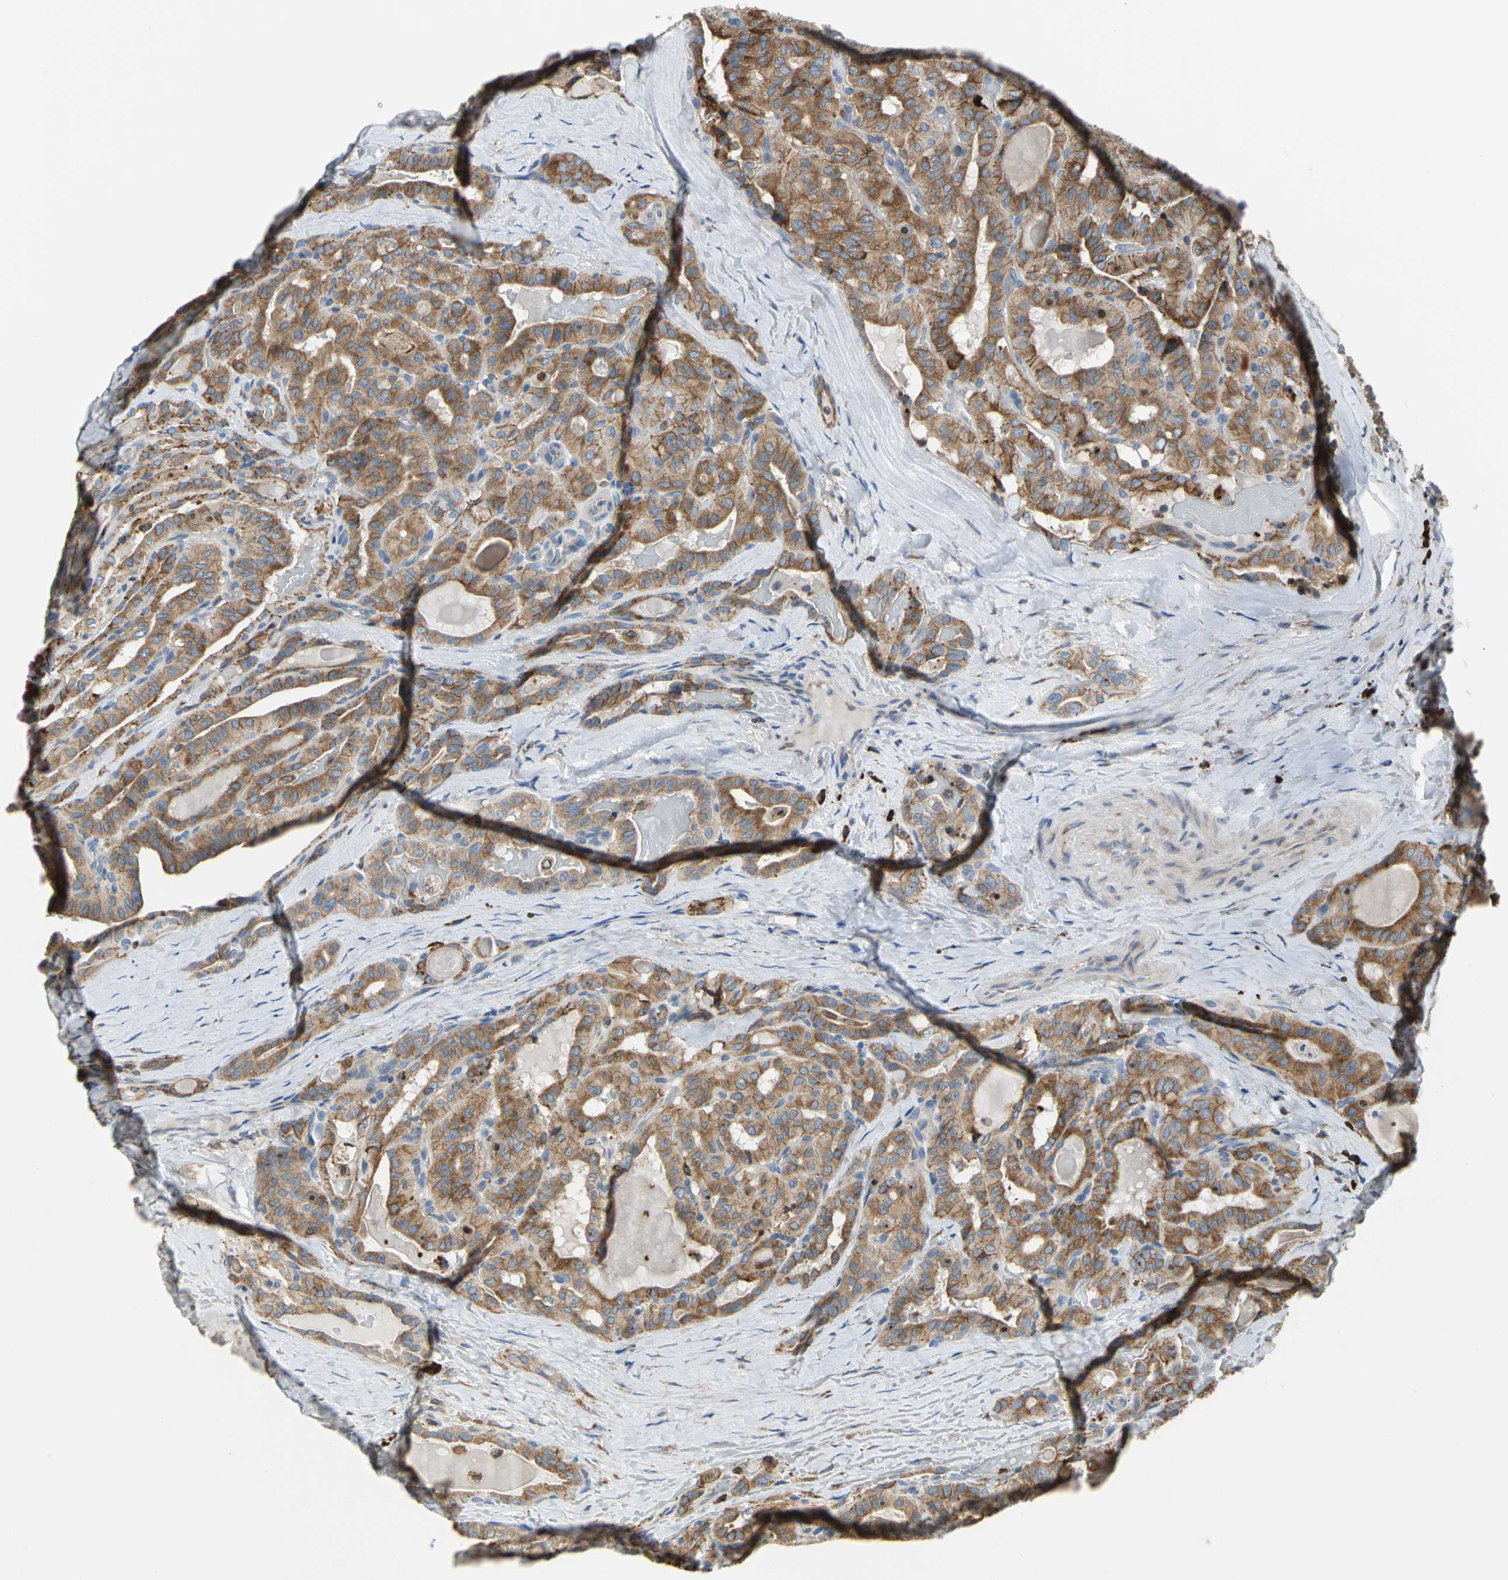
{"staining": {"intensity": "moderate", "quantity": ">75%", "location": "cytoplasmic/membranous"}, "tissue": "thyroid cancer", "cell_type": "Tumor cells", "image_type": "cancer", "snomed": [{"axis": "morphology", "description": "Papillary adenocarcinoma, NOS"}, {"axis": "topography", "description": "Thyroid gland"}], "caption": "Immunohistochemistry (DAB) staining of human thyroid cancer shows moderate cytoplasmic/membranous protein staining in about >75% of tumor cells.", "gene": "SDF2L1", "patient": {"sex": "male", "age": 77}}